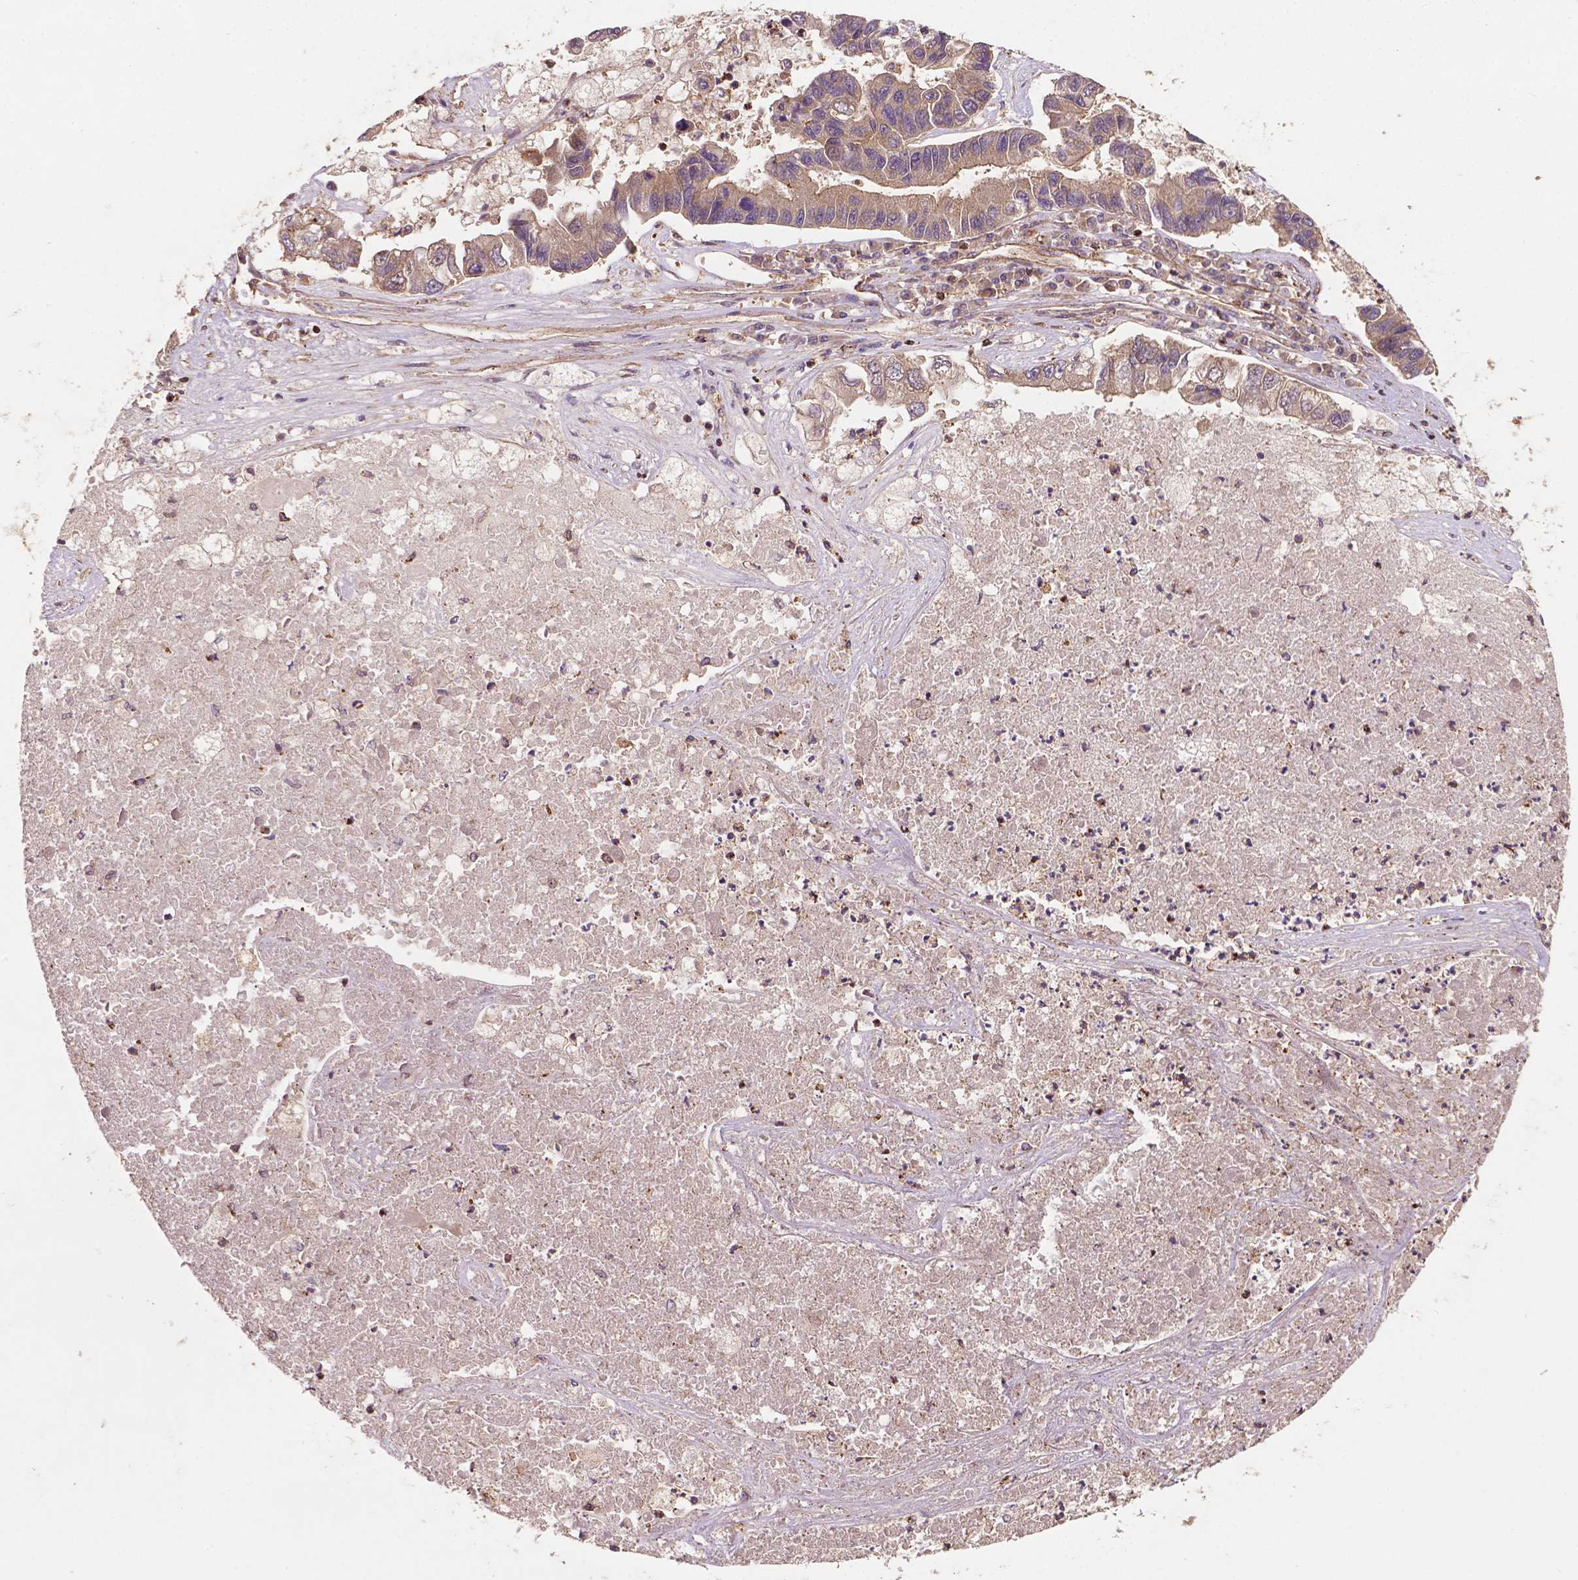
{"staining": {"intensity": "weak", "quantity": ">75%", "location": "cytoplasmic/membranous"}, "tissue": "lung cancer", "cell_type": "Tumor cells", "image_type": "cancer", "snomed": [{"axis": "morphology", "description": "Adenocarcinoma, NOS"}, {"axis": "topography", "description": "Bronchus"}, {"axis": "topography", "description": "Lung"}], "caption": "Immunohistochemistry staining of adenocarcinoma (lung), which reveals low levels of weak cytoplasmic/membranous positivity in about >75% of tumor cells indicating weak cytoplasmic/membranous protein positivity. The staining was performed using DAB (brown) for protein detection and nuclei were counterstained in hematoxylin (blue).", "gene": "ZMYND19", "patient": {"sex": "female", "age": 51}}